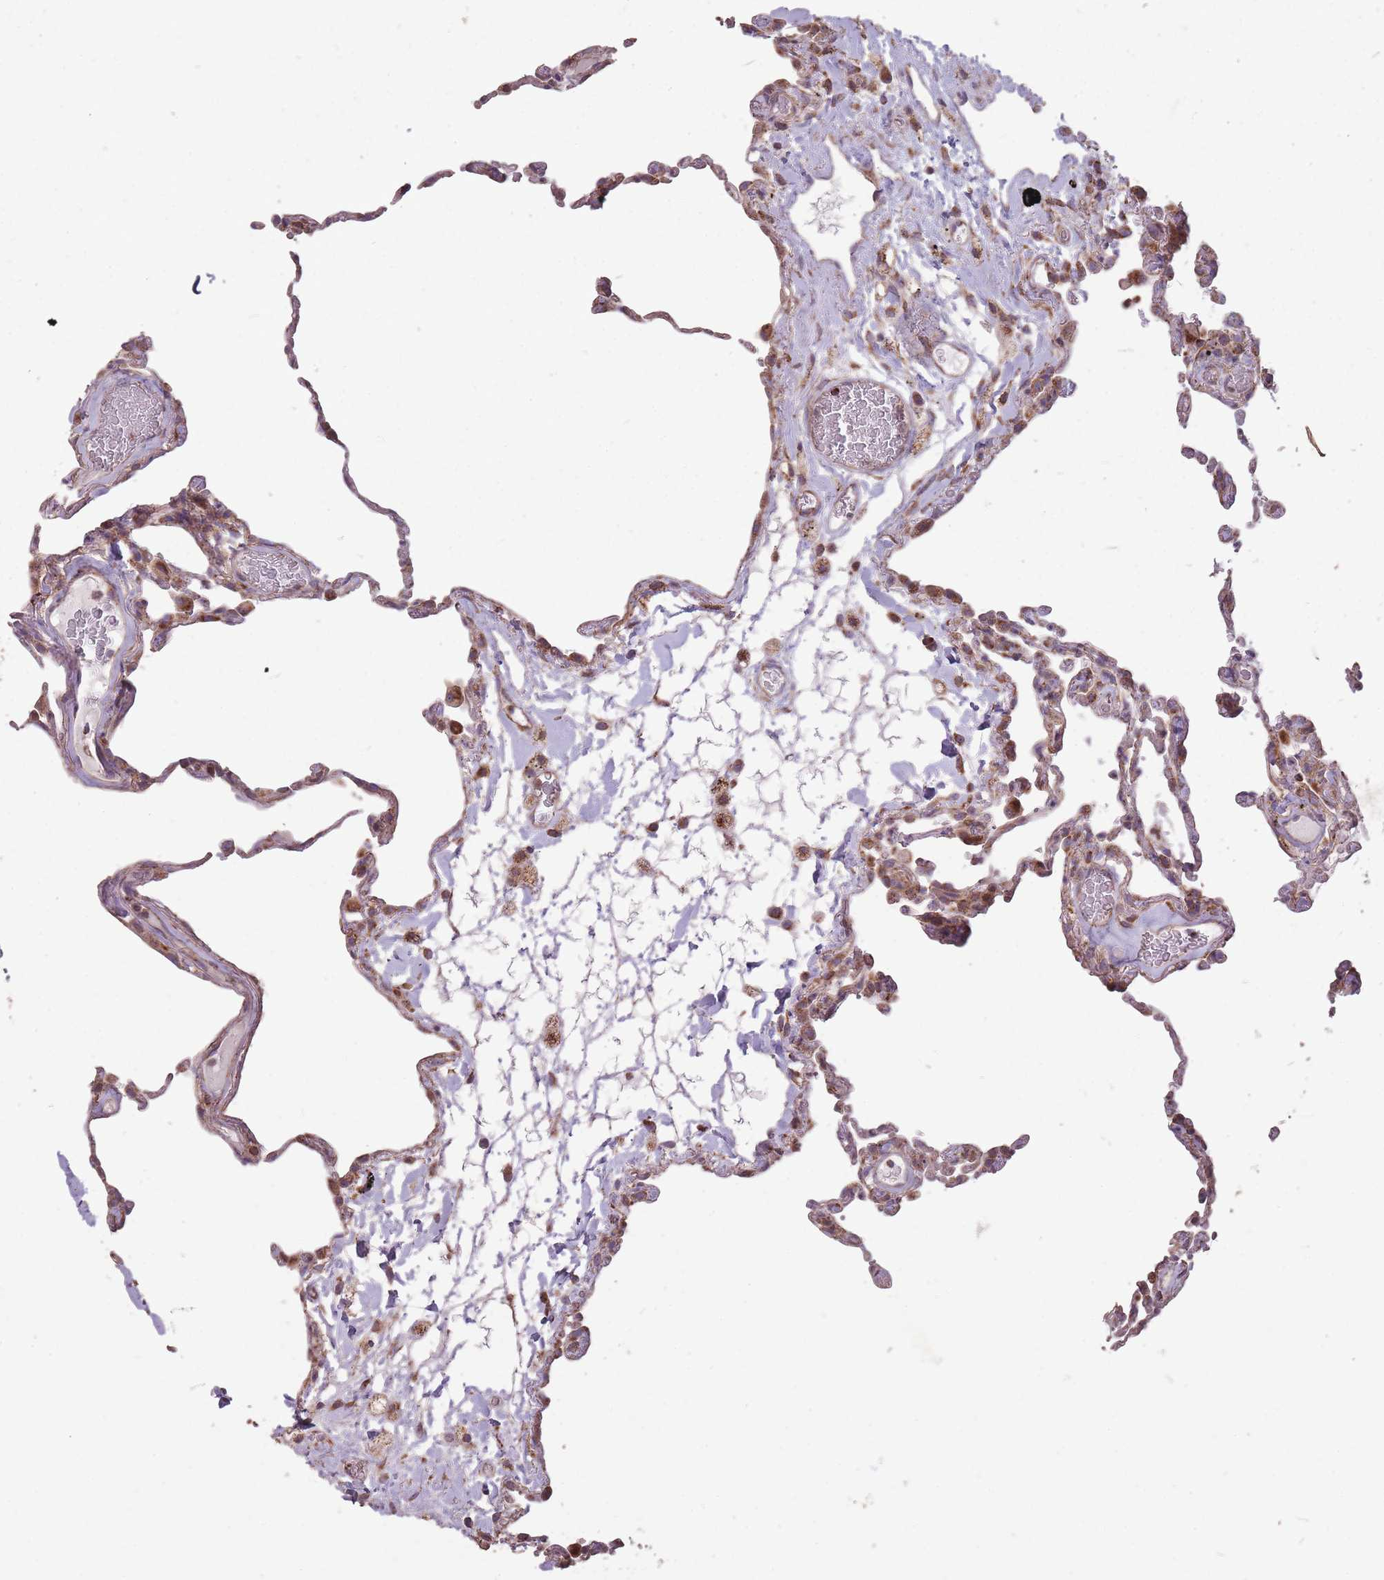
{"staining": {"intensity": "moderate", "quantity": "25%-75%", "location": "cytoplasmic/membranous"}, "tissue": "lung", "cell_type": "Alveolar cells", "image_type": "normal", "snomed": [{"axis": "morphology", "description": "Normal tissue, NOS"}, {"axis": "topography", "description": "Lung"}], "caption": "A brown stain highlights moderate cytoplasmic/membranous staining of a protein in alveolar cells of unremarkable human lung. (Stains: DAB (3,3'-diaminobenzidine) in brown, nuclei in blue, Microscopy: brightfield microscopy at high magnification).", "gene": "CNOT8", "patient": {"sex": "female", "age": 57}}